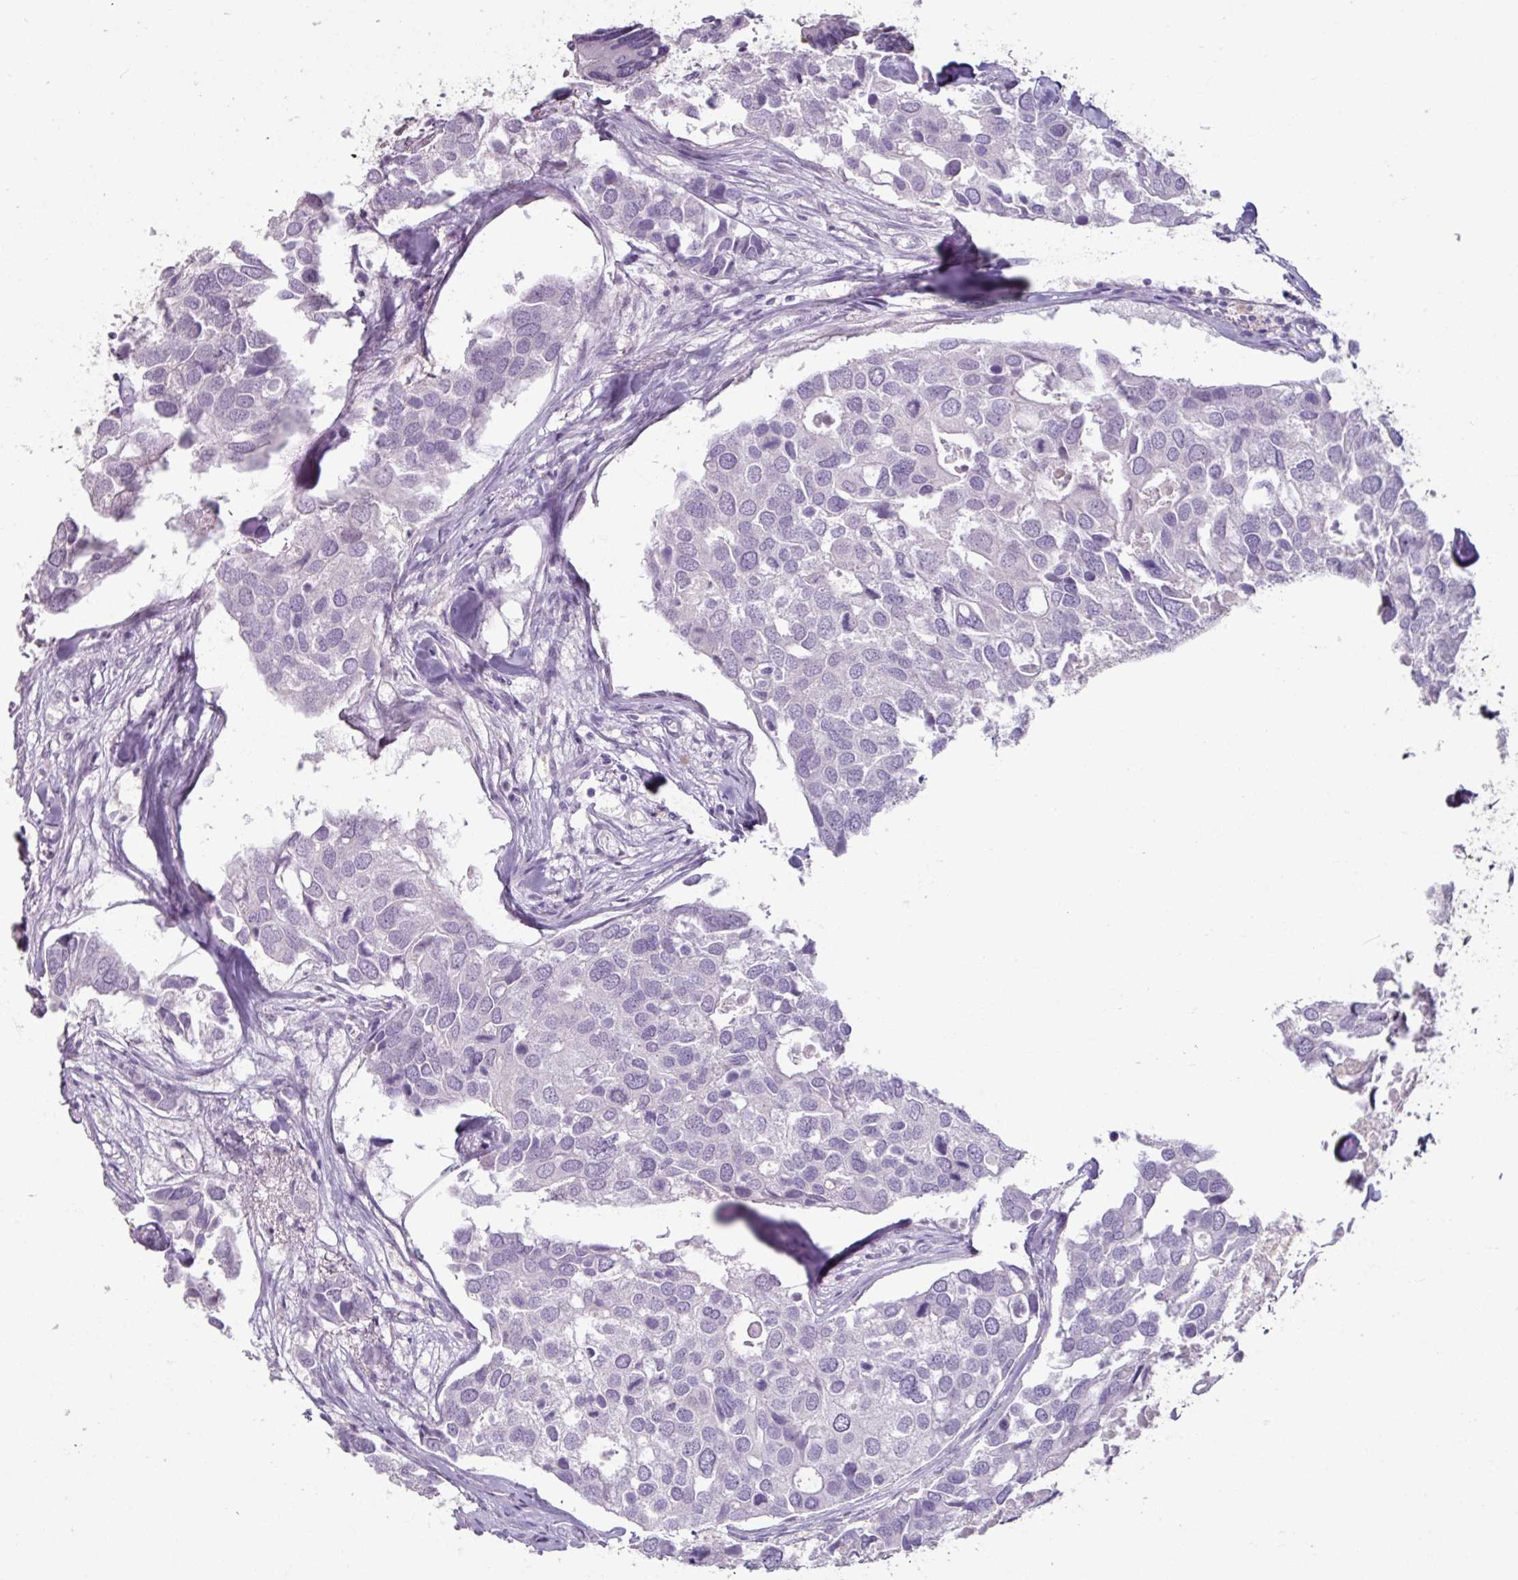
{"staining": {"intensity": "negative", "quantity": "none", "location": "none"}, "tissue": "breast cancer", "cell_type": "Tumor cells", "image_type": "cancer", "snomed": [{"axis": "morphology", "description": "Duct carcinoma"}, {"axis": "topography", "description": "Breast"}], "caption": "Immunohistochemistry (IHC) photomicrograph of neoplastic tissue: human breast intraductal carcinoma stained with DAB (3,3'-diaminobenzidine) reveals no significant protein positivity in tumor cells.", "gene": "SLC27A5", "patient": {"sex": "female", "age": 83}}